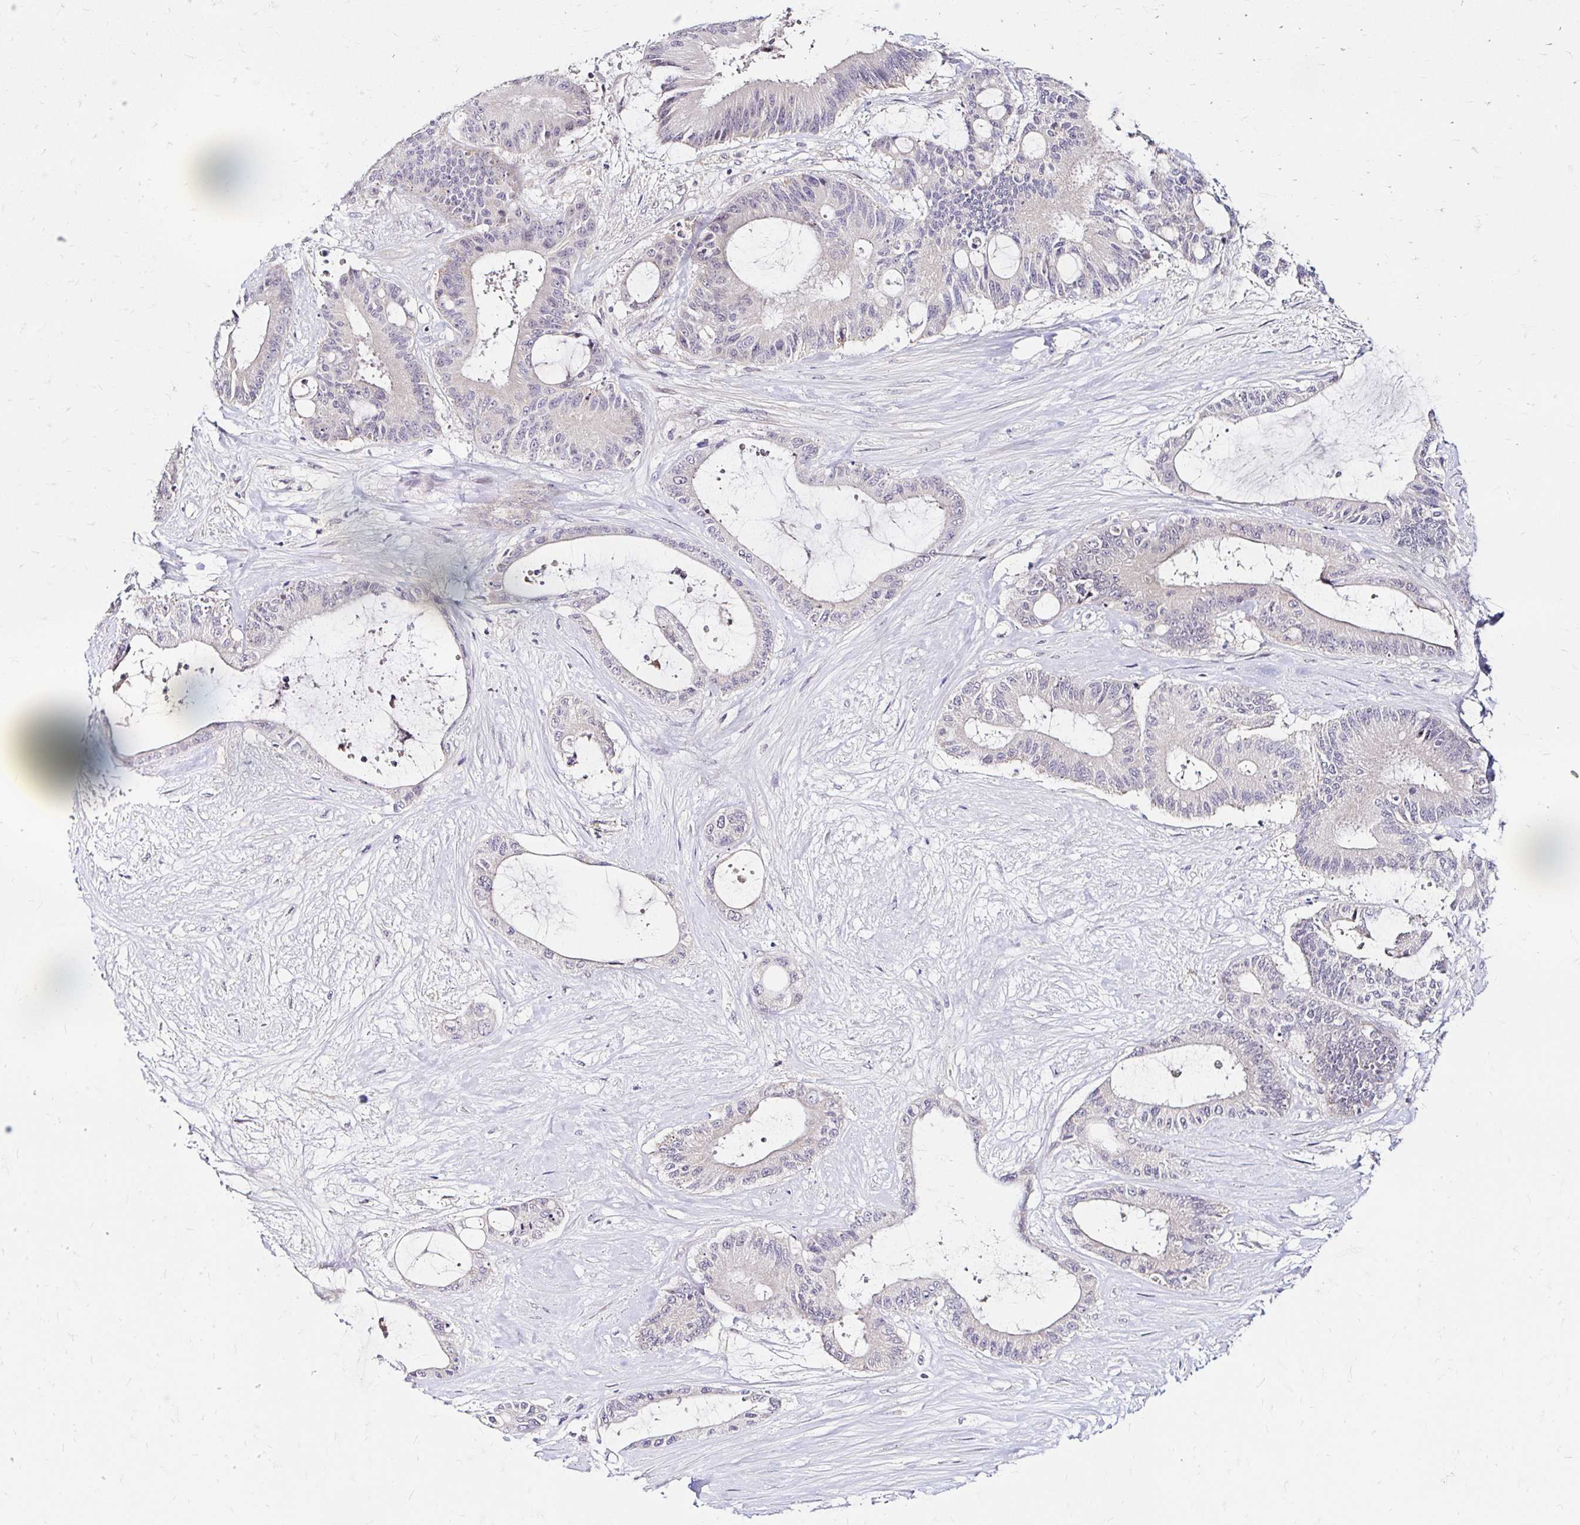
{"staining": {"intensity": "negative", "quantity": "none", "location": "none"}, "tissue": "liver cancer", "cell_type": "Tumor cells", "image_type": "cancer", "snomed": [{"axis": "morphology", "description": "Normal tissue, NOS"}, {"axis": "morphology", "description": "Cholangiocarcinoma"}, {"axis": "topography", "description": "Liver"}, {"axis": "topography", "description": "Peripheral nerve tissue"}], "caption": "DAB (3,3'-diaminobenzidine) immunohistochemical staining of cholangiocarcinoma (liver) displays no significant expression in tumor cells.", "gene": "GUCY1A1", "patient": {"sex": "female", "age": 73}}